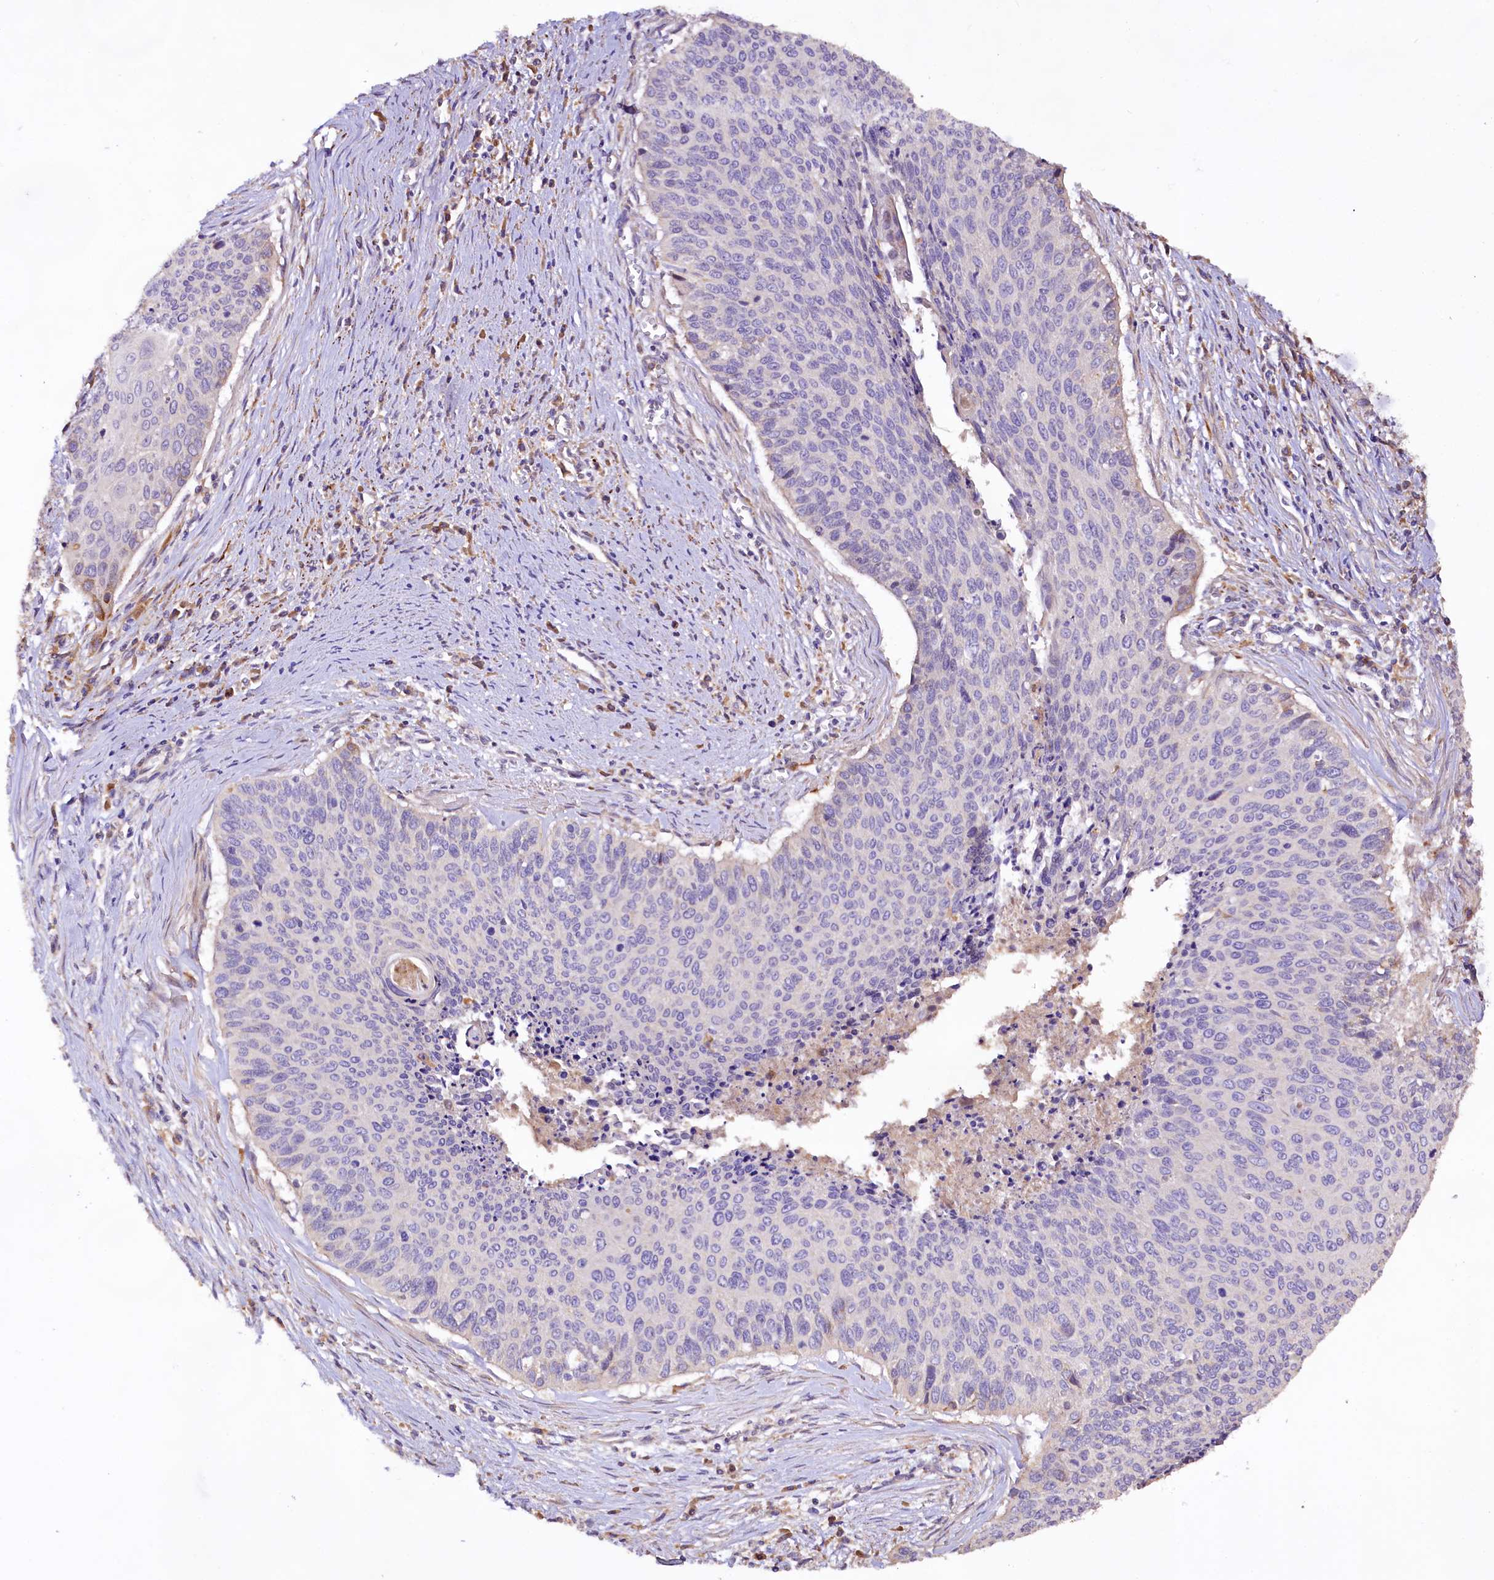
{"staining": {"intensity": "negative", "quantity": "none", "location": "none"}, "tissue": "cervical cancer", "cell_type": "Tumor cells", "image_type": "cancer", "snomed": [{"axis": "morphology", "description": "Squamous cell carcinoma, NOS"}, {"axis": "topography", "description": "Cervix"}], "caption": "Immunohistochemistry (IHC) of squamous cell carcinoma (cervical) displays no expression in tumor cells.", "gene": "DMXL2", "patient": {"sex": "female", "age": 55}}